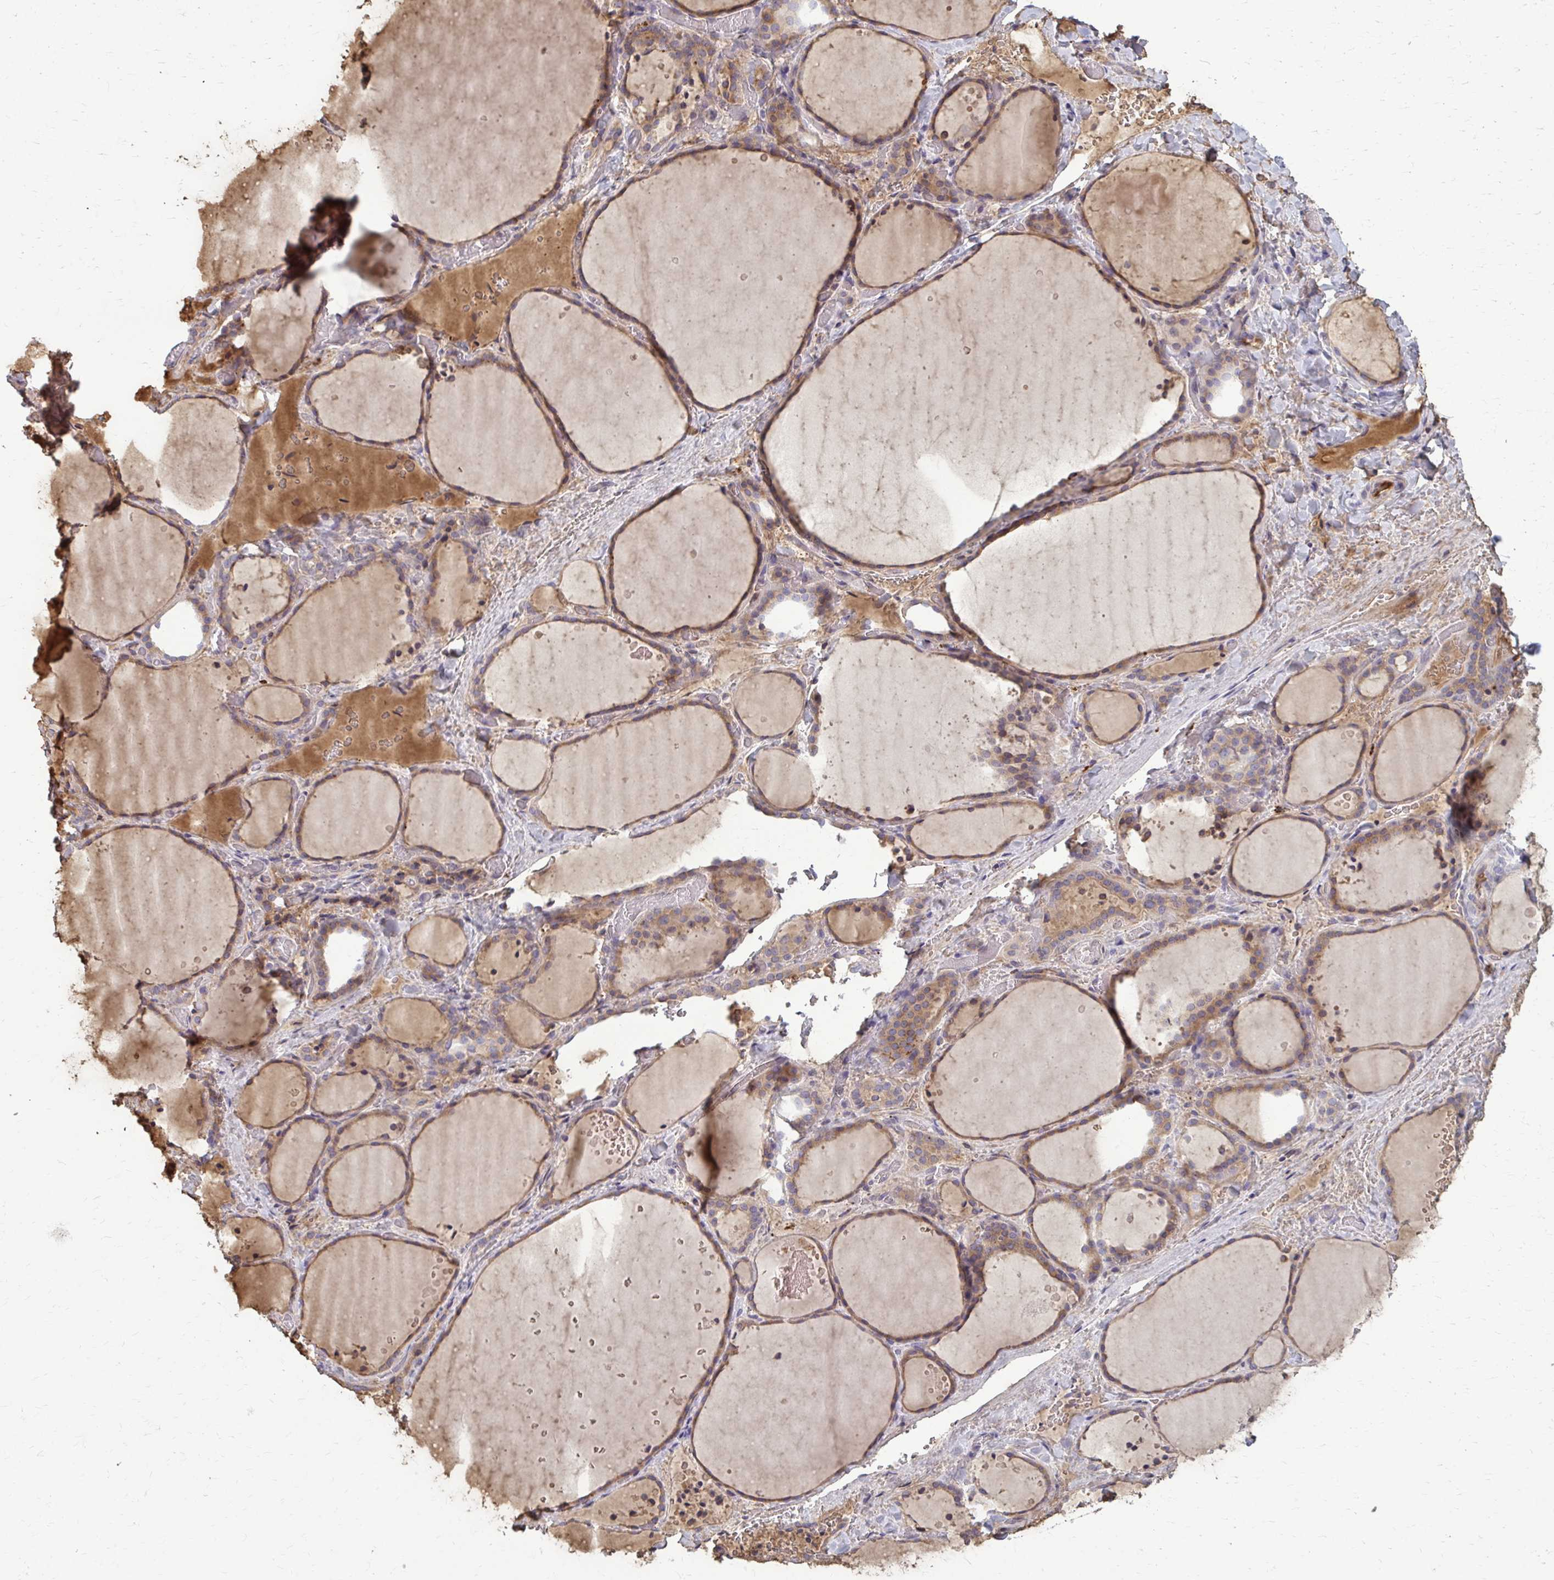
{"staining": {"intensity": "weak", "quantity": ">75%", "location": "cytoplasmic/membranous"}, "tissue": "thyroid gland", "cell_type": "Glandular cells", "image_type": "normal", "snomed": [{"axis": "morphology", "description": "Normal tissue, NOS"}, {"axis": "topography", "description": "Thyroid gland"}], "caption": "Immunohistochemical staining of unremarkable thyroid gland shows weak cytoplasmic/membranous protein expression in approximately >75% of glandular cells.", "gene": "MCRIP2", "patient": {"sex": "female", "age": 36}}